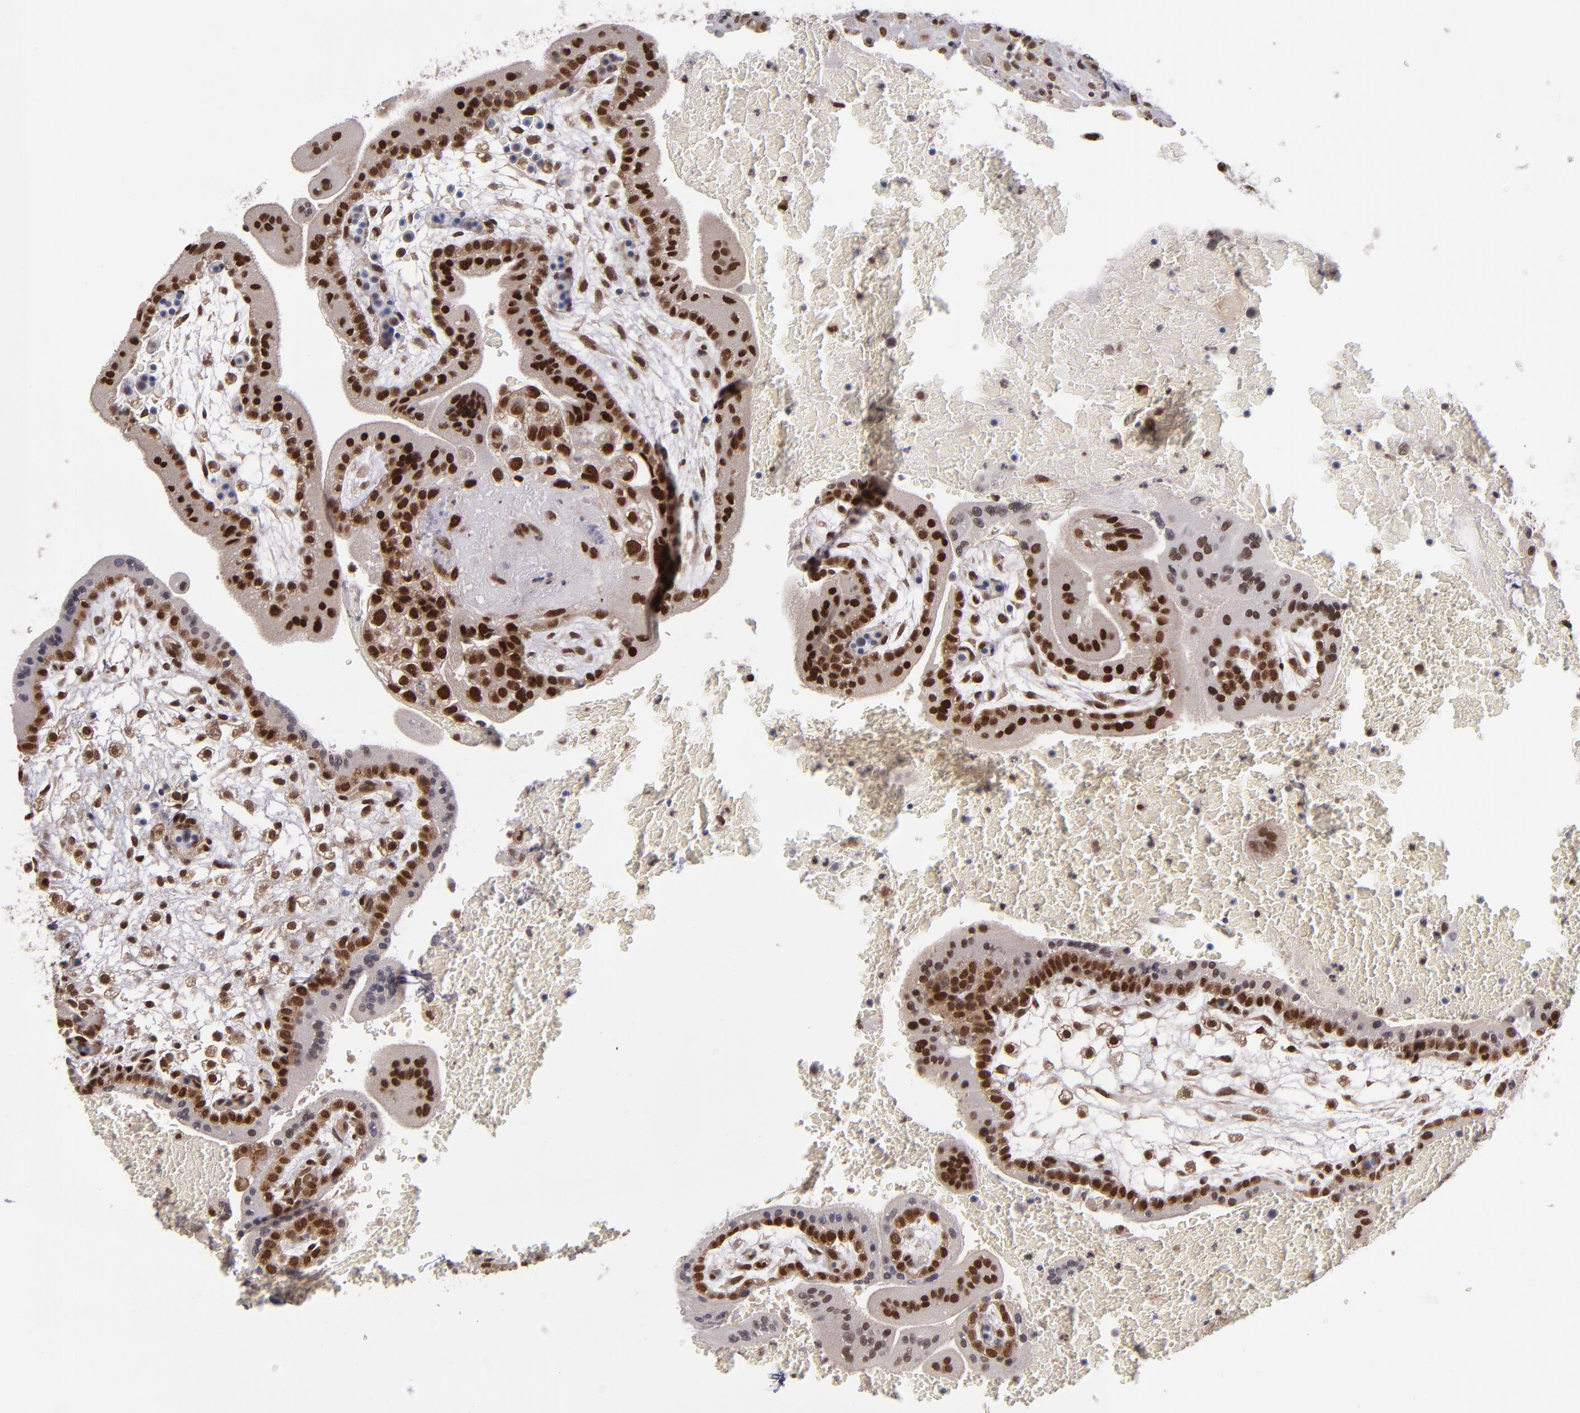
{"staining": {"intensity": "strong", "quantity": ">75%", "location": "nuclear"}, "tissue": "placenta", "cell_type": "Decidual cells", "image_type": "normal", "snomed": [{"axis": "morphology", "description": "Normal tissue, NOS"}, {"axis": "topography", "description": "Placenta"}], "caption": "A histopathology image showing strong nuclear positivity in about >75% of decidual cells in normal placenta, as visualized by brown immunohistochemical staining.", "gene": "EP300", "patient": {"sex": "female", "age": 35}}